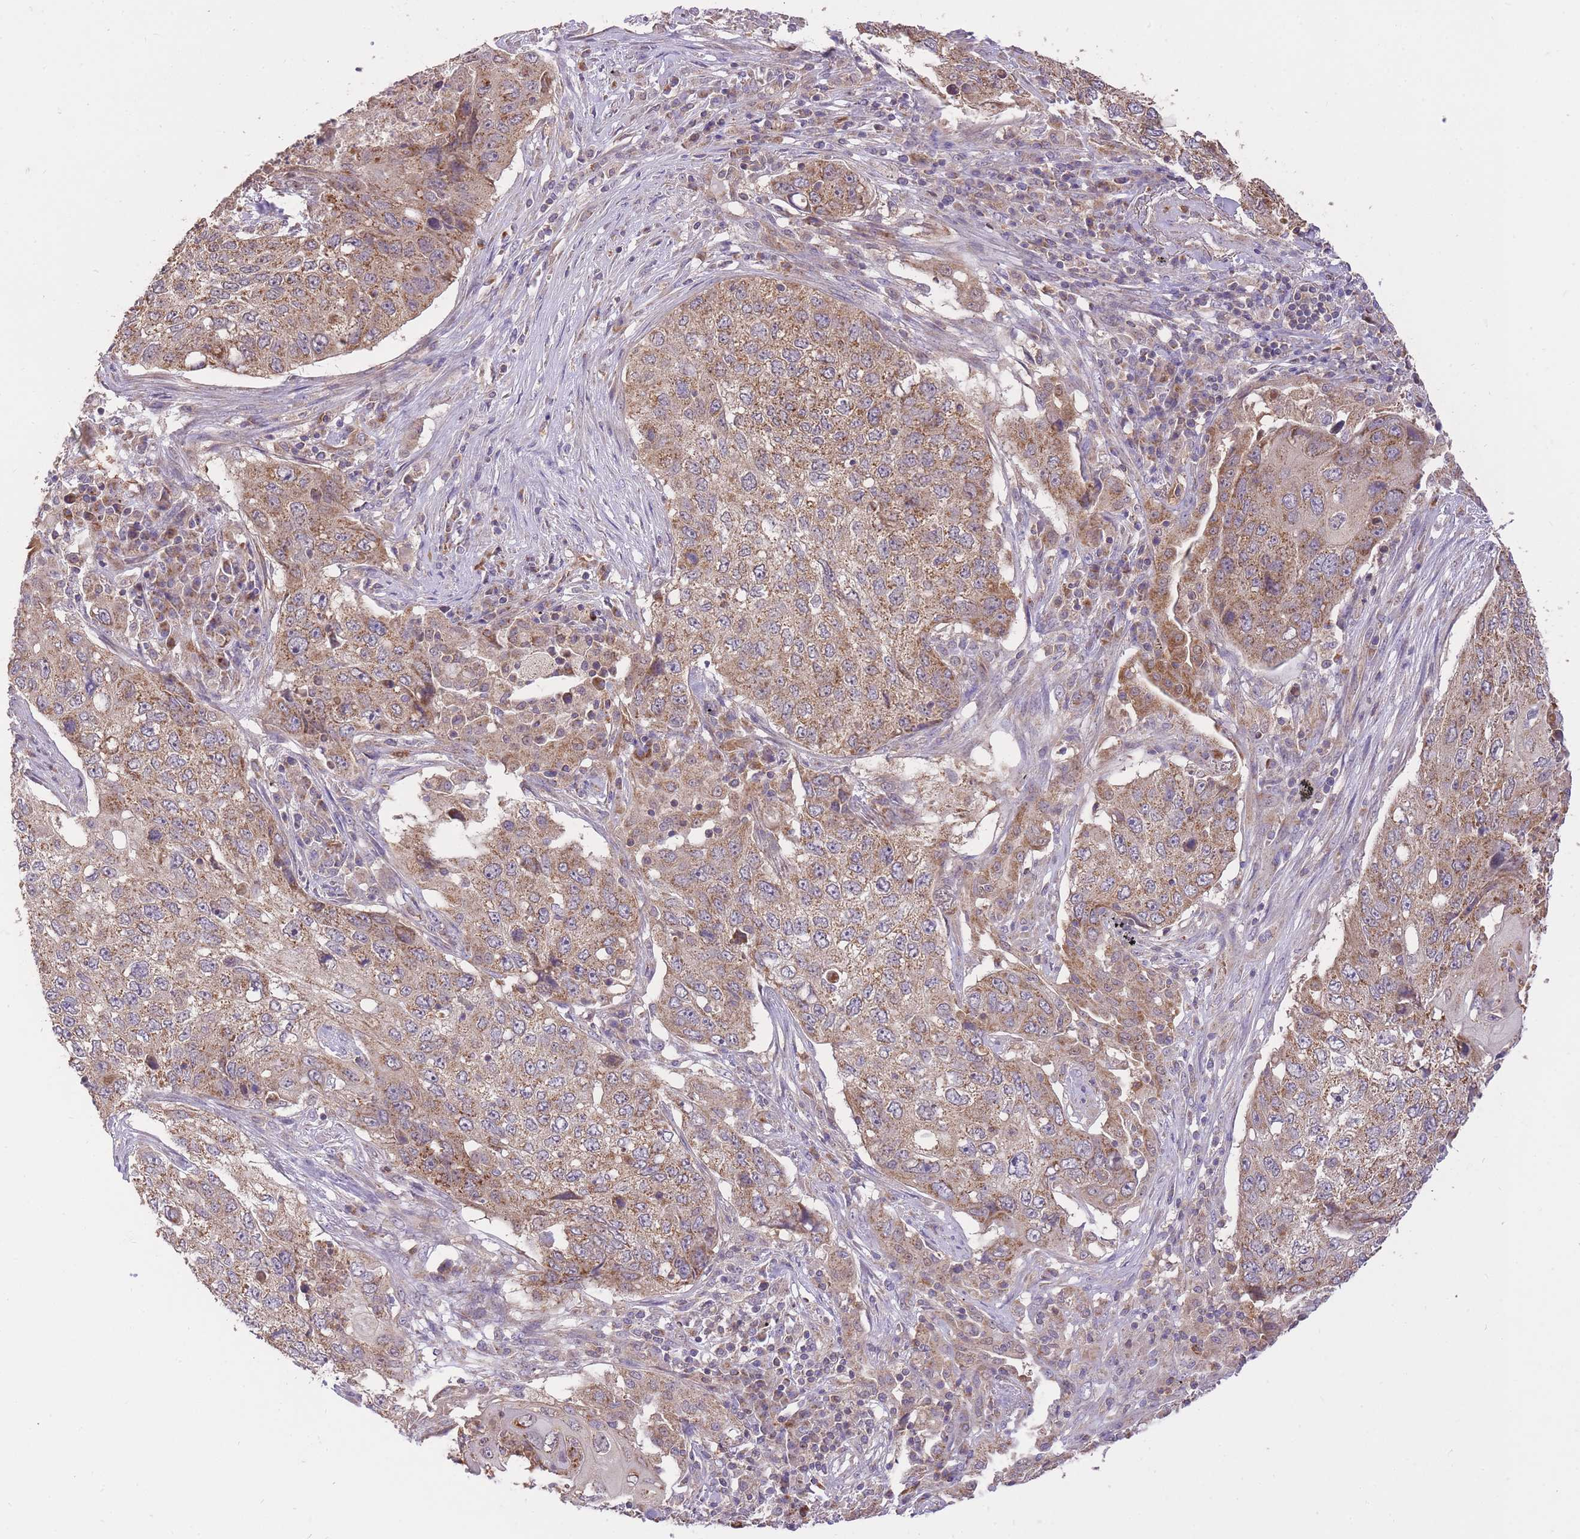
{"staining": {"intensity": "moderate", "quantity": ">75%", "location": "cytoplasmic/membranous"}, "tissue": "lung cancer", "cell_type": "Tumor cells", "image_type": "cancer", "snomed": [{"axis": "morphology", "description": "Squamous cell carcinoma, NOS"}, {"axis": "topography", "description": "Lung"}], "caption": "This image demonstrates immunohistochemistry staining of human lung cancer, with medium moderate cytoplasmic/membranous positivity in about >75% of tumor cells.", "gene": "PREP", "patient": {"sex": "female", "age": 63}}